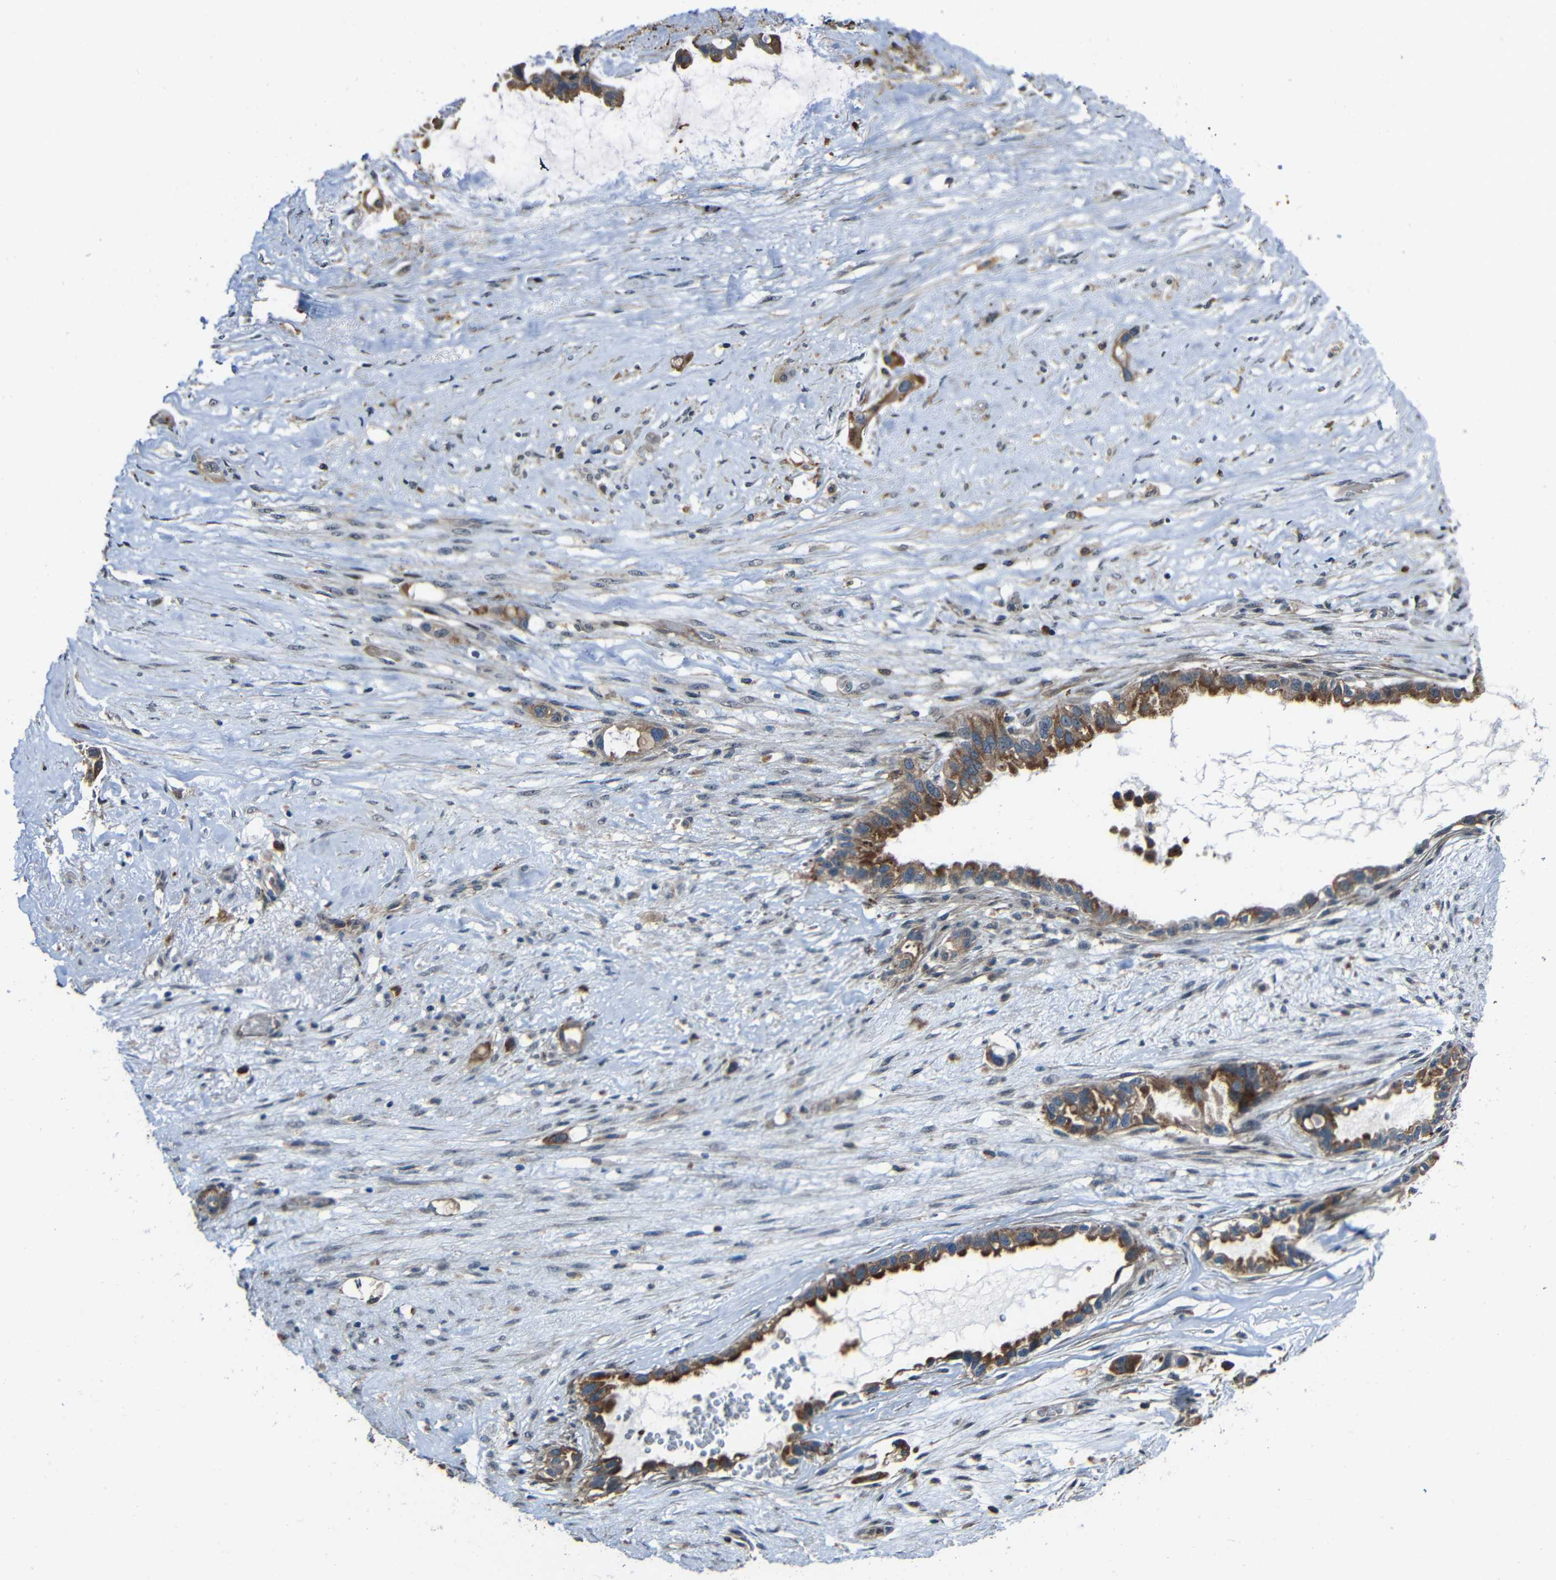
{"staining": {"intensity": "moderate", "quantity": ">75%", "location": "cytoplasmic/membranous"}, "tissue": "liver cancer", "cell_type": "Tumor cells", "image_type": "cancer", "snomed": [{"axis": "morphology", "description": "Cholangiocarcinoma"}, {"axis": "topography", "description": "Liver"}], "caption": "Liver cancer (cholangiocarcinoma) tissue shows moderate cytoplasmic/membranous staining in approximately >75% of tumor cells The protein is stained brown, and the nuclei are stained in blue (DAB (3,3'-diaminobenzidine) IHC with brightfield microscopy, high magnification).", "gene": "DNAJC5", "patient": {"sex": "female", "age": 65}}